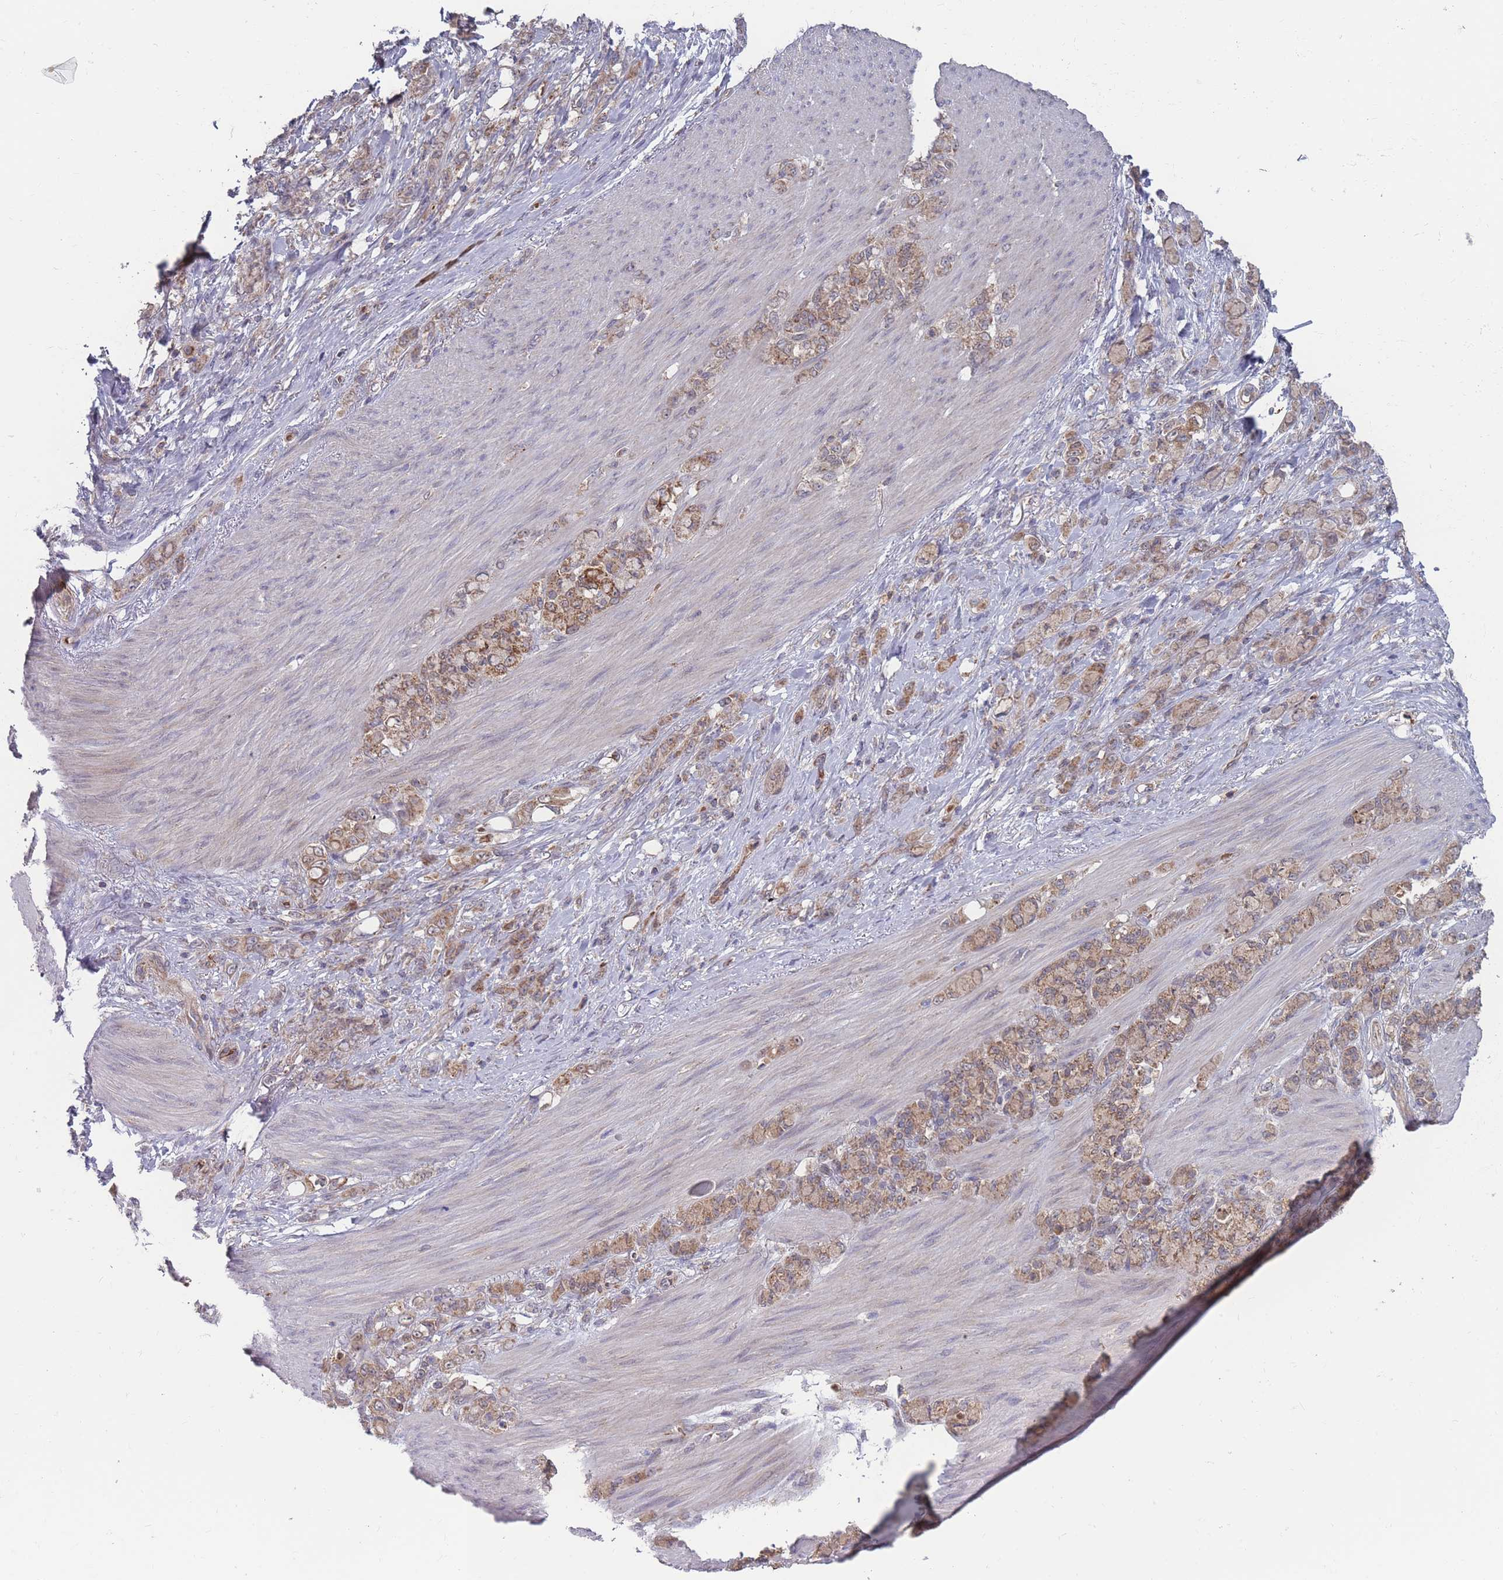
{"staining": {"intensity": "moderate", "quantity": ">75%", "location": "cytoplasmic/membranous"}, "tissue": "stomach cancer", "cell_type": "Tumor cells", "image_type": "cancer", "snomed": [{"axis": "morphology", "description": "Normal tissue, NOS"}, {"axis": "morphology", "description": "Adenocarcinoma, NOS"}, {"axis": "topography", "description": "Stomach"}], "caption": "Stomach adenocarcinoma was stained to show a protein in brown. There is medium levels of moderate cytoplasmic/membranous positivity in approximately >75% of tumor cells.", "gene": "SLC35B4", "patient": {"sex": "female", "age": 79}}